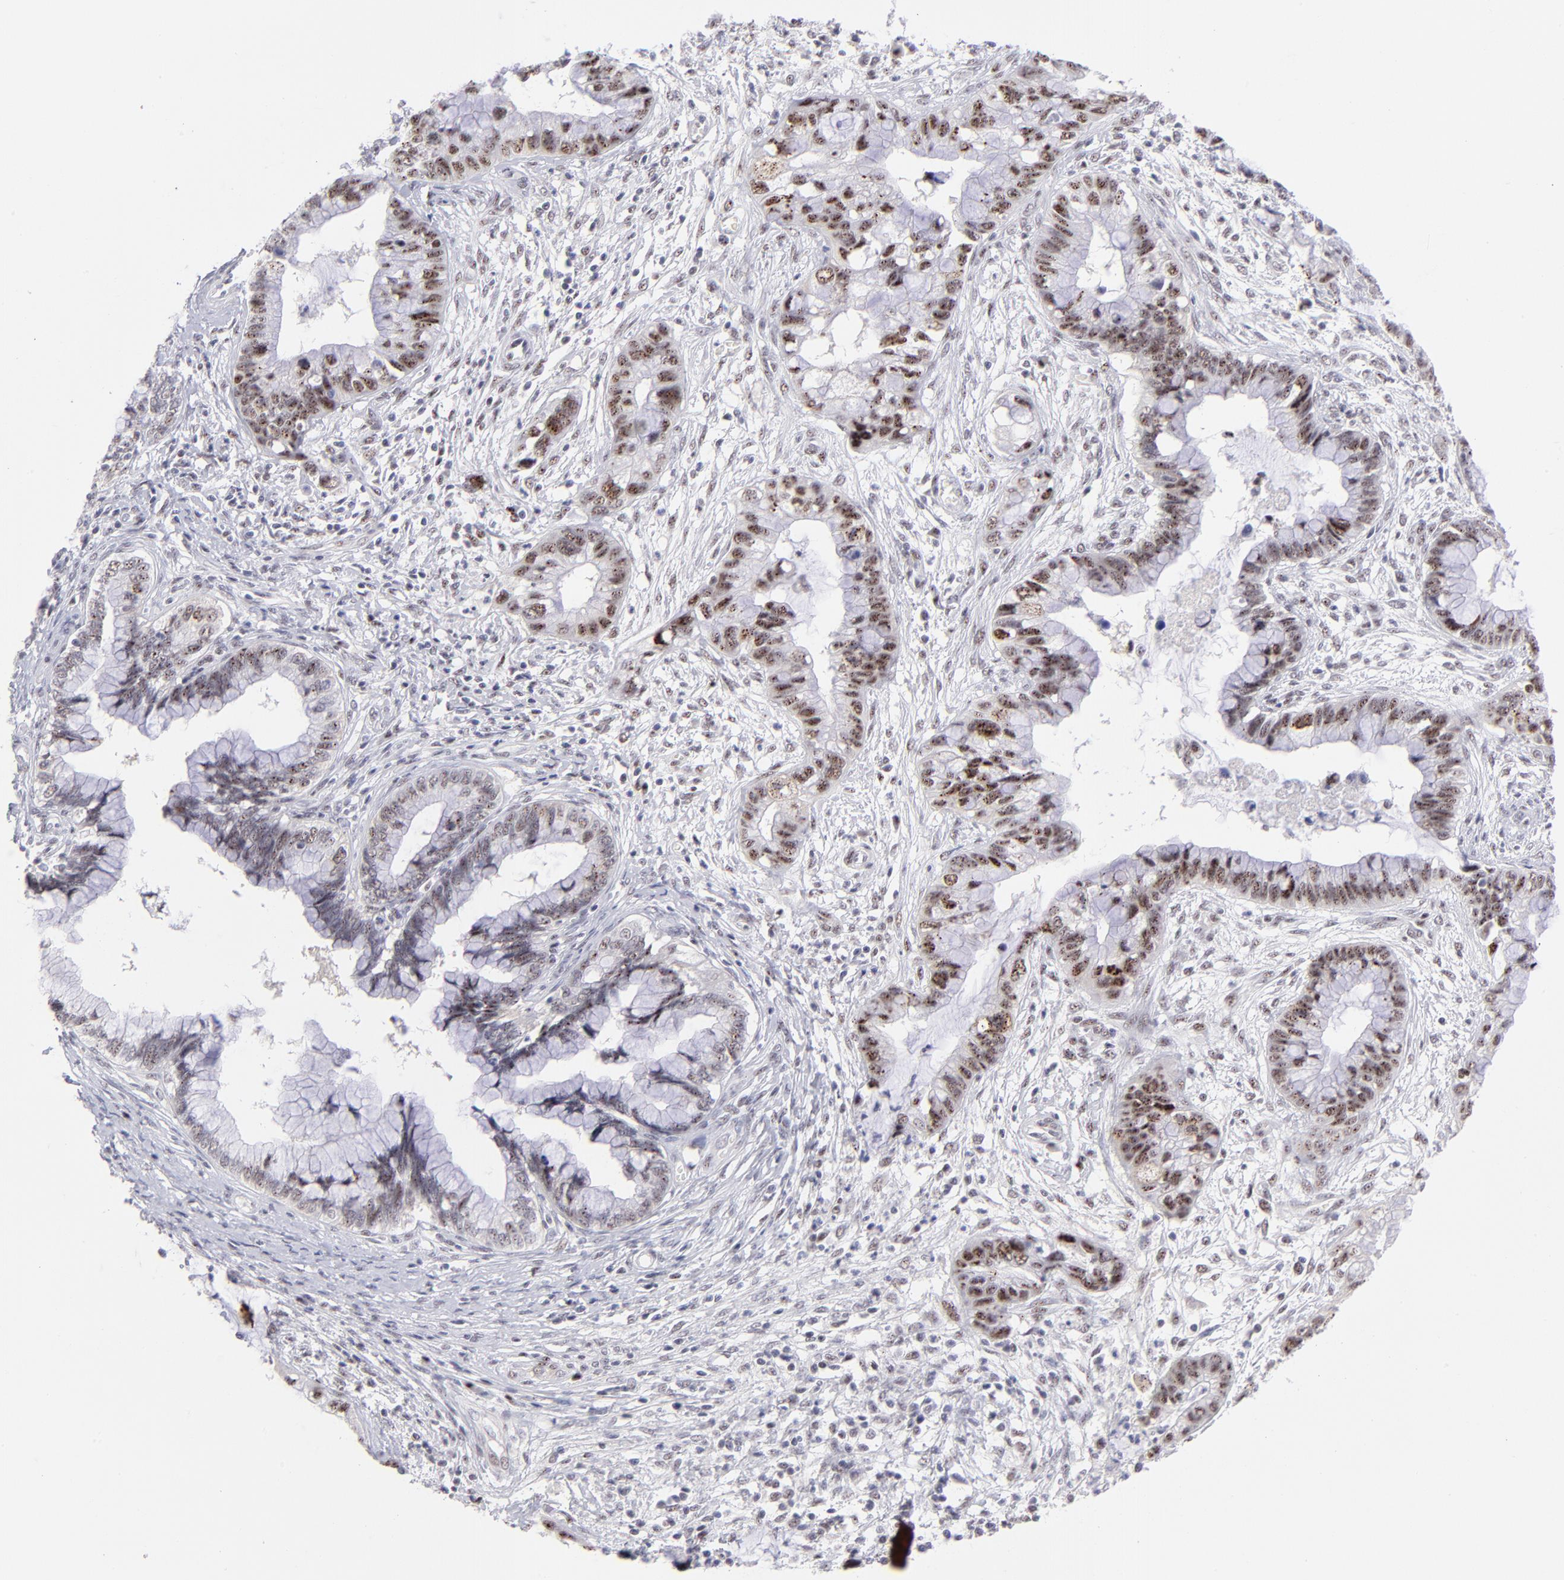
{"staining": {"intensity": "moderate", "quantity": ">75%", "location": "nuclear"}, "tissue": "cervical cancer", "cell_type": "Tumor cells", "image_type": "cancer", "snomed": [{"axis": "morphology", "description": "Adenocarcinoma, NOS"}, {"axis": "topography", "description": "Cervix"}], "caption": "About >75% of tumor cells in cervical cancer show moderate nuclear protein expression as visualized by brown immunohistochemical staining.", "gene": "CDC25C", "patient": {"sex": "female", "age": 44}}